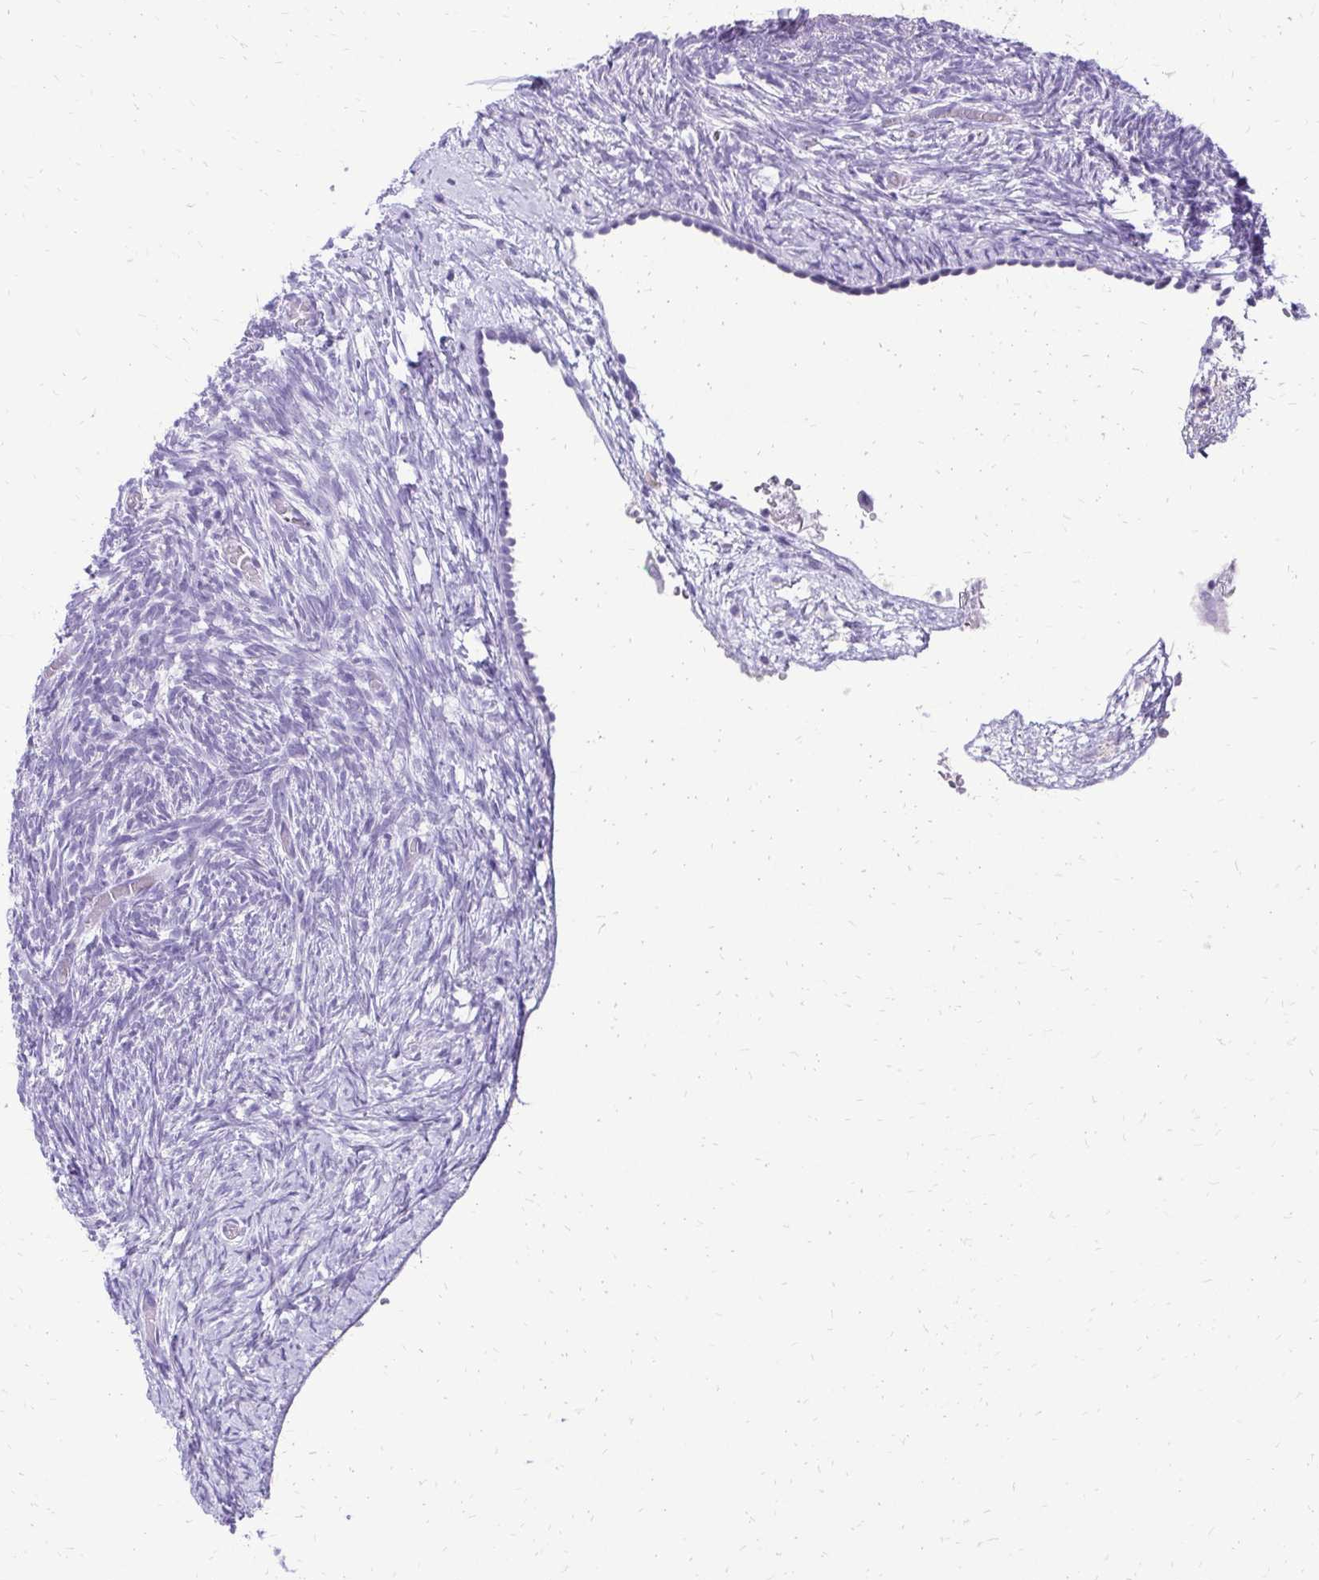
{"staining": {"intensity": "negative", "quantity": "none", "location": "none"}, "tissue": "ovary", "cell_type": "Ovarian stroma cells", "image_type": "normal", "snomed": [{"axis": "morphology", "description": "Normal tissue, NOS"}, {"axis": "topography", "description": "Ovary"}], "caption": "Ovary stained for a protein using immunohistochemistry (IHC) exhibits no staining ovarian stroma cells.", "gene": "SLC32A1", "patient": {"sex": "female", "age": 39}}